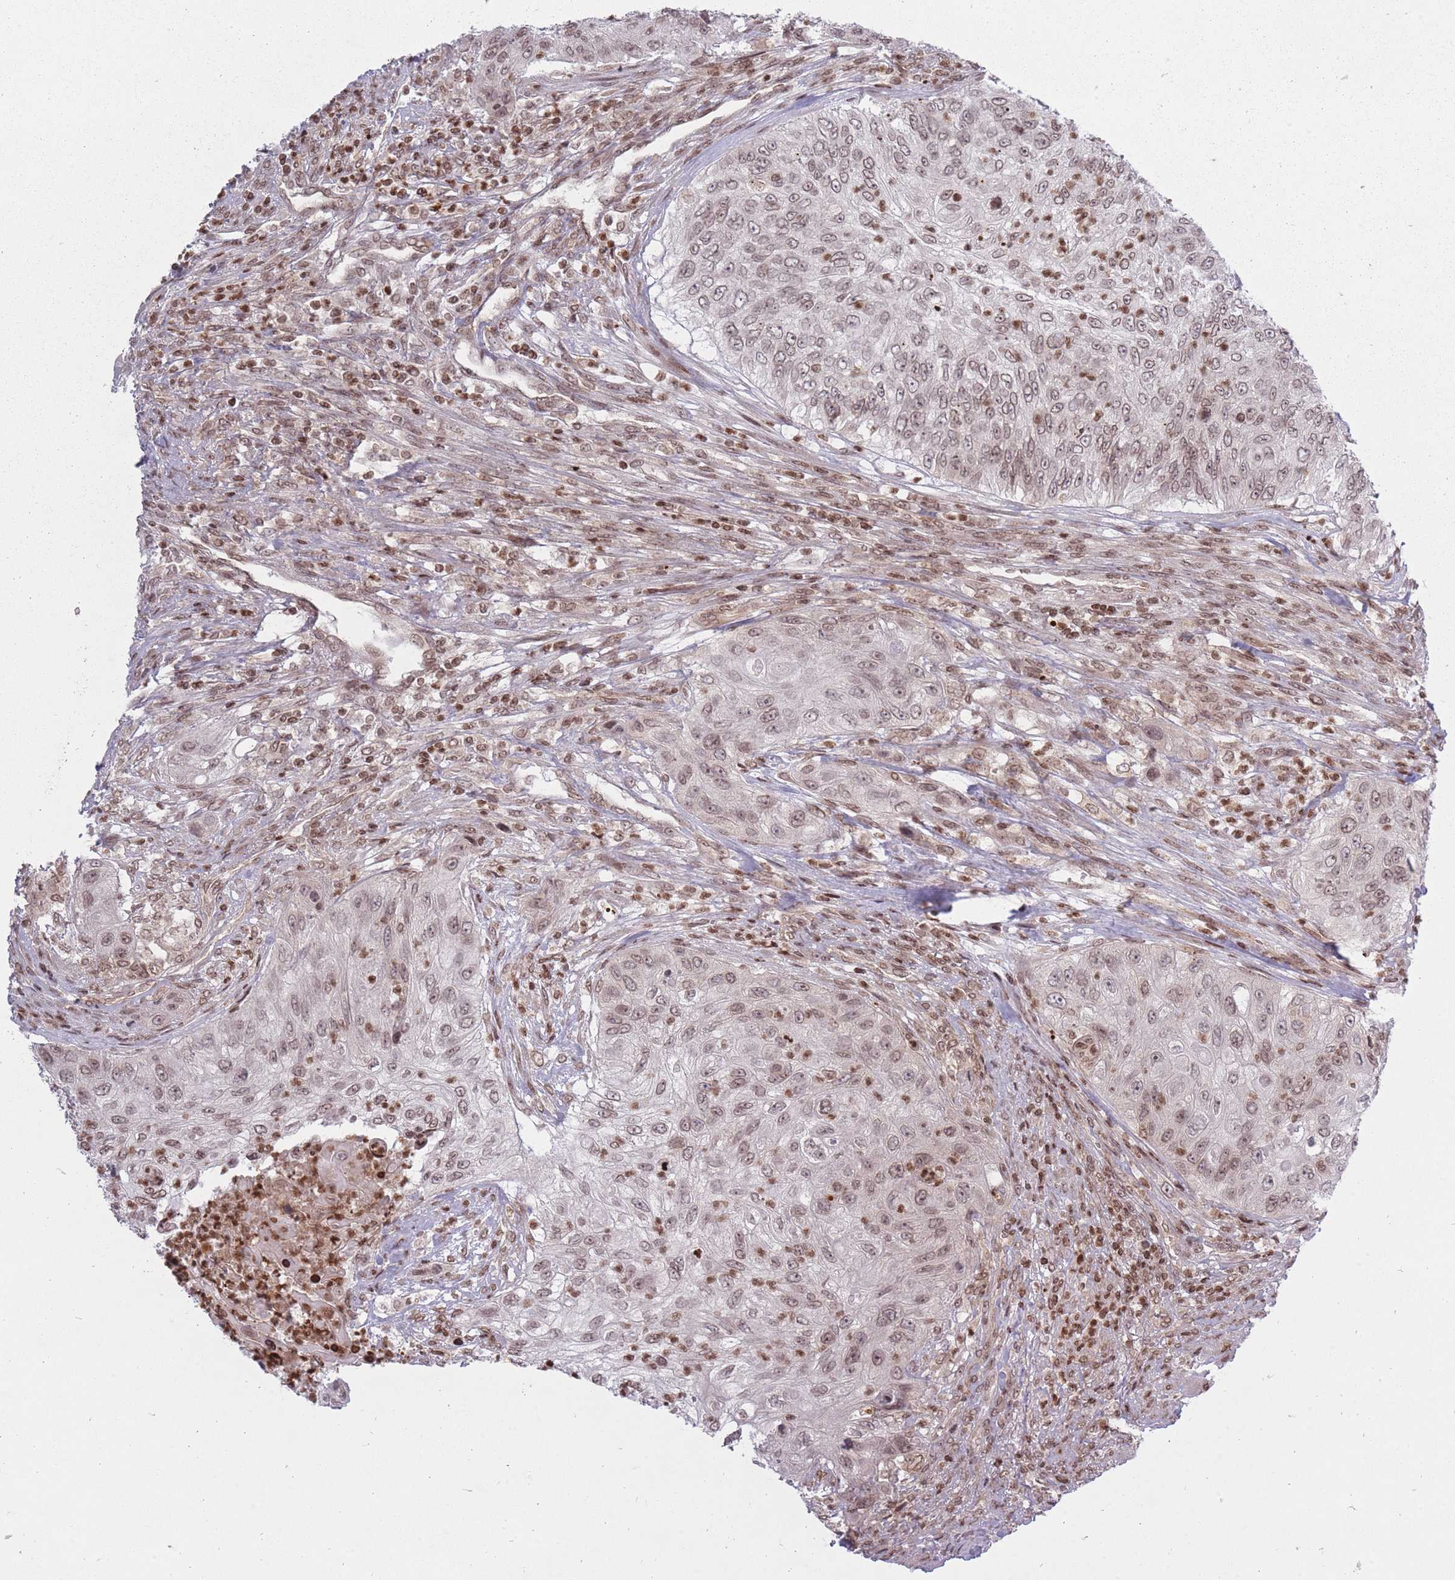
{"staining": {"intensity": "moderate", "quantity": ">75%", "location": "nuclear"}, "tissue": "urothelial cancer", "cell_type": "Tumor cells", "image_type": "cancer", "snomed": [{"axis": "morphology", "description": "Urothelial carcinoma, High grade"}, {"axis": "topography", "description": "Urinary bladder"}], "caption": "Immunohistochemistry of urothelial carcinoma (high-grade) reveals medium levels of moderate nuclear positivity in about >75% of tumor cells.", "gene": "TMC6", "patient": {"sex": "female", "age": 60}}